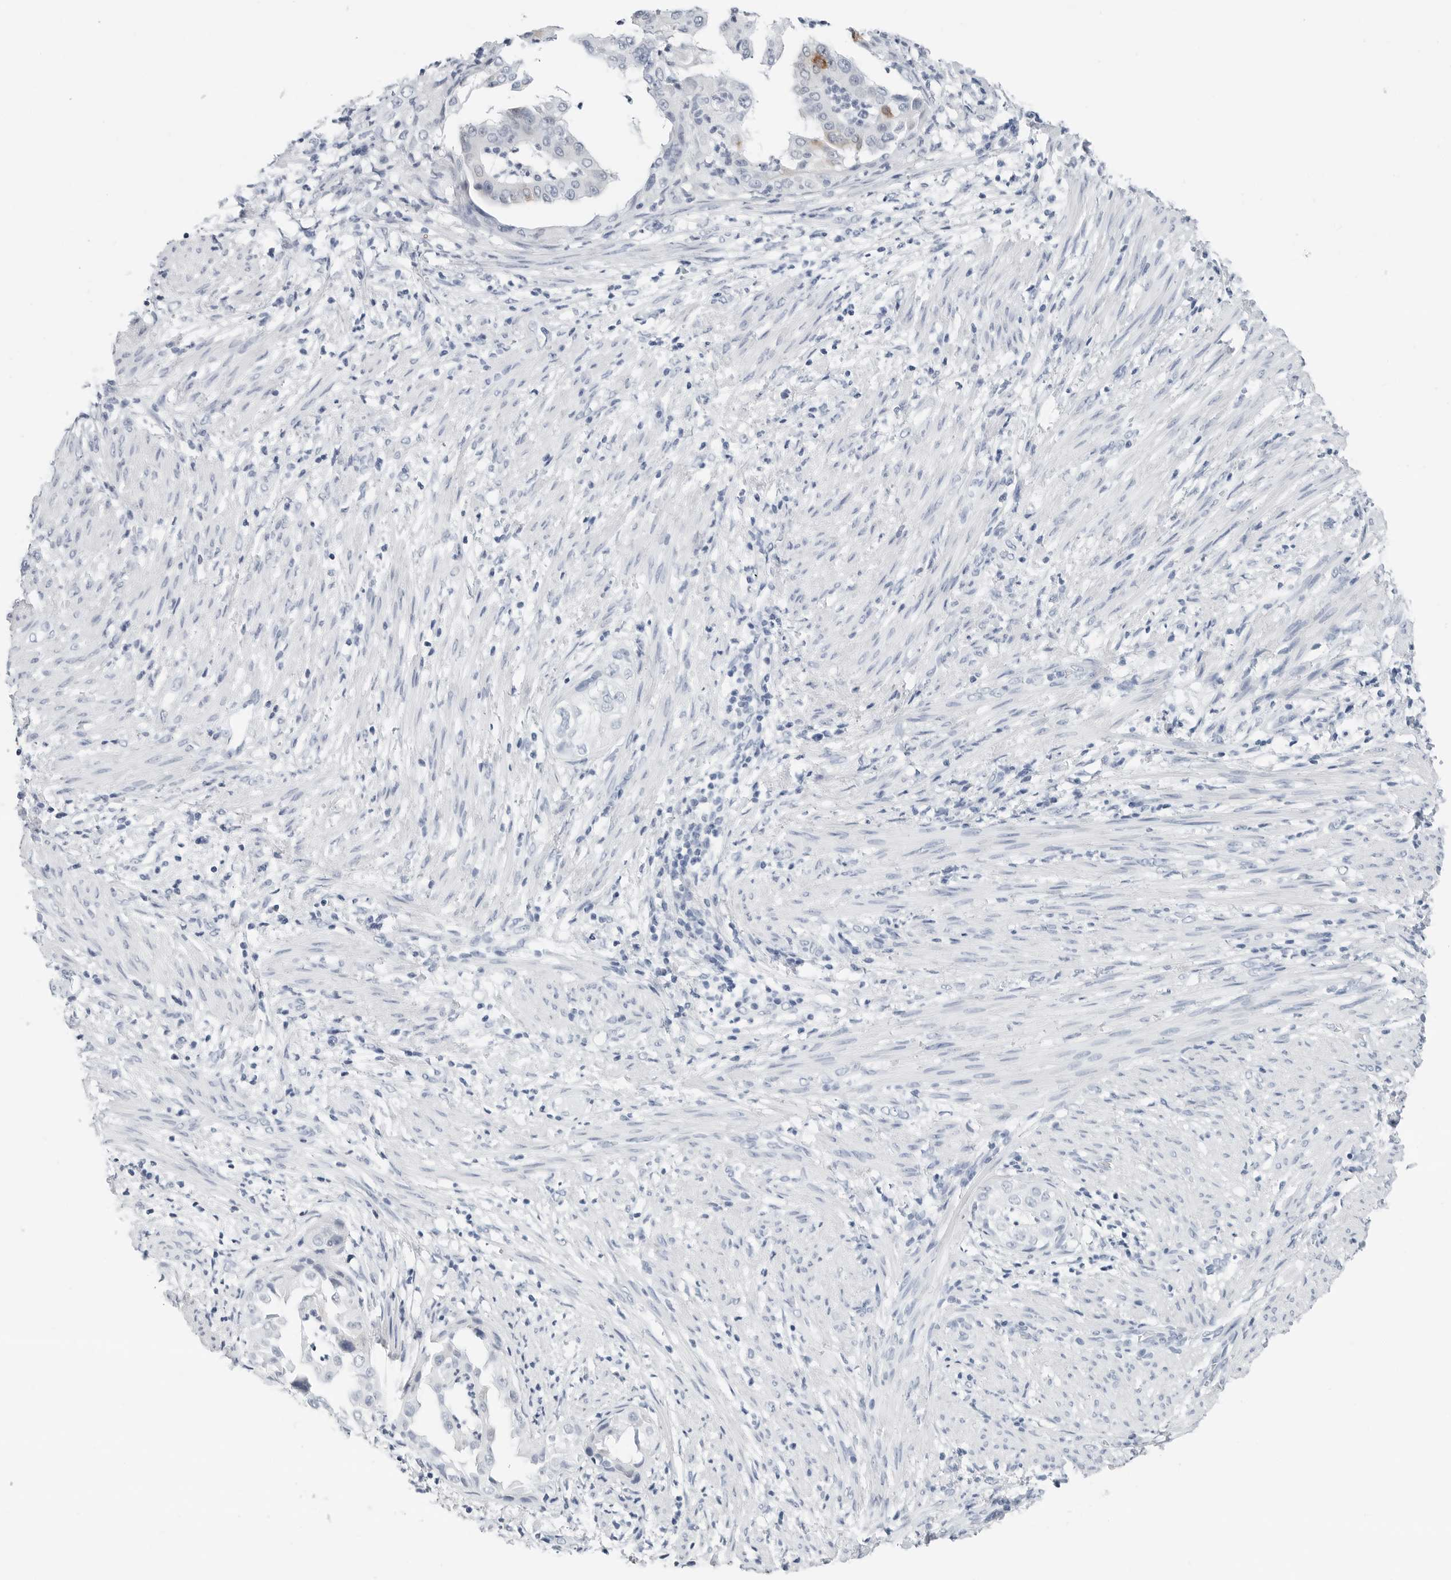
{"staining": {"intensity": "negative", "quantity": "none", "location": "none"}, "tissue": "endometrial cancer", "cell_type": "Tumor cells", "image_type": "cancer", "snomed": [{"axis": "morphology", "description": "Adenocarcinoma, NOS"}, {"axis": "topography", "description": "Endometrium"}], "caption": "There is no significant positivity in tumor cells of endometrial cancer (adenocarcinoma).", "gene": "SLPI", "patient": {"sex": "female", "age": 85}}